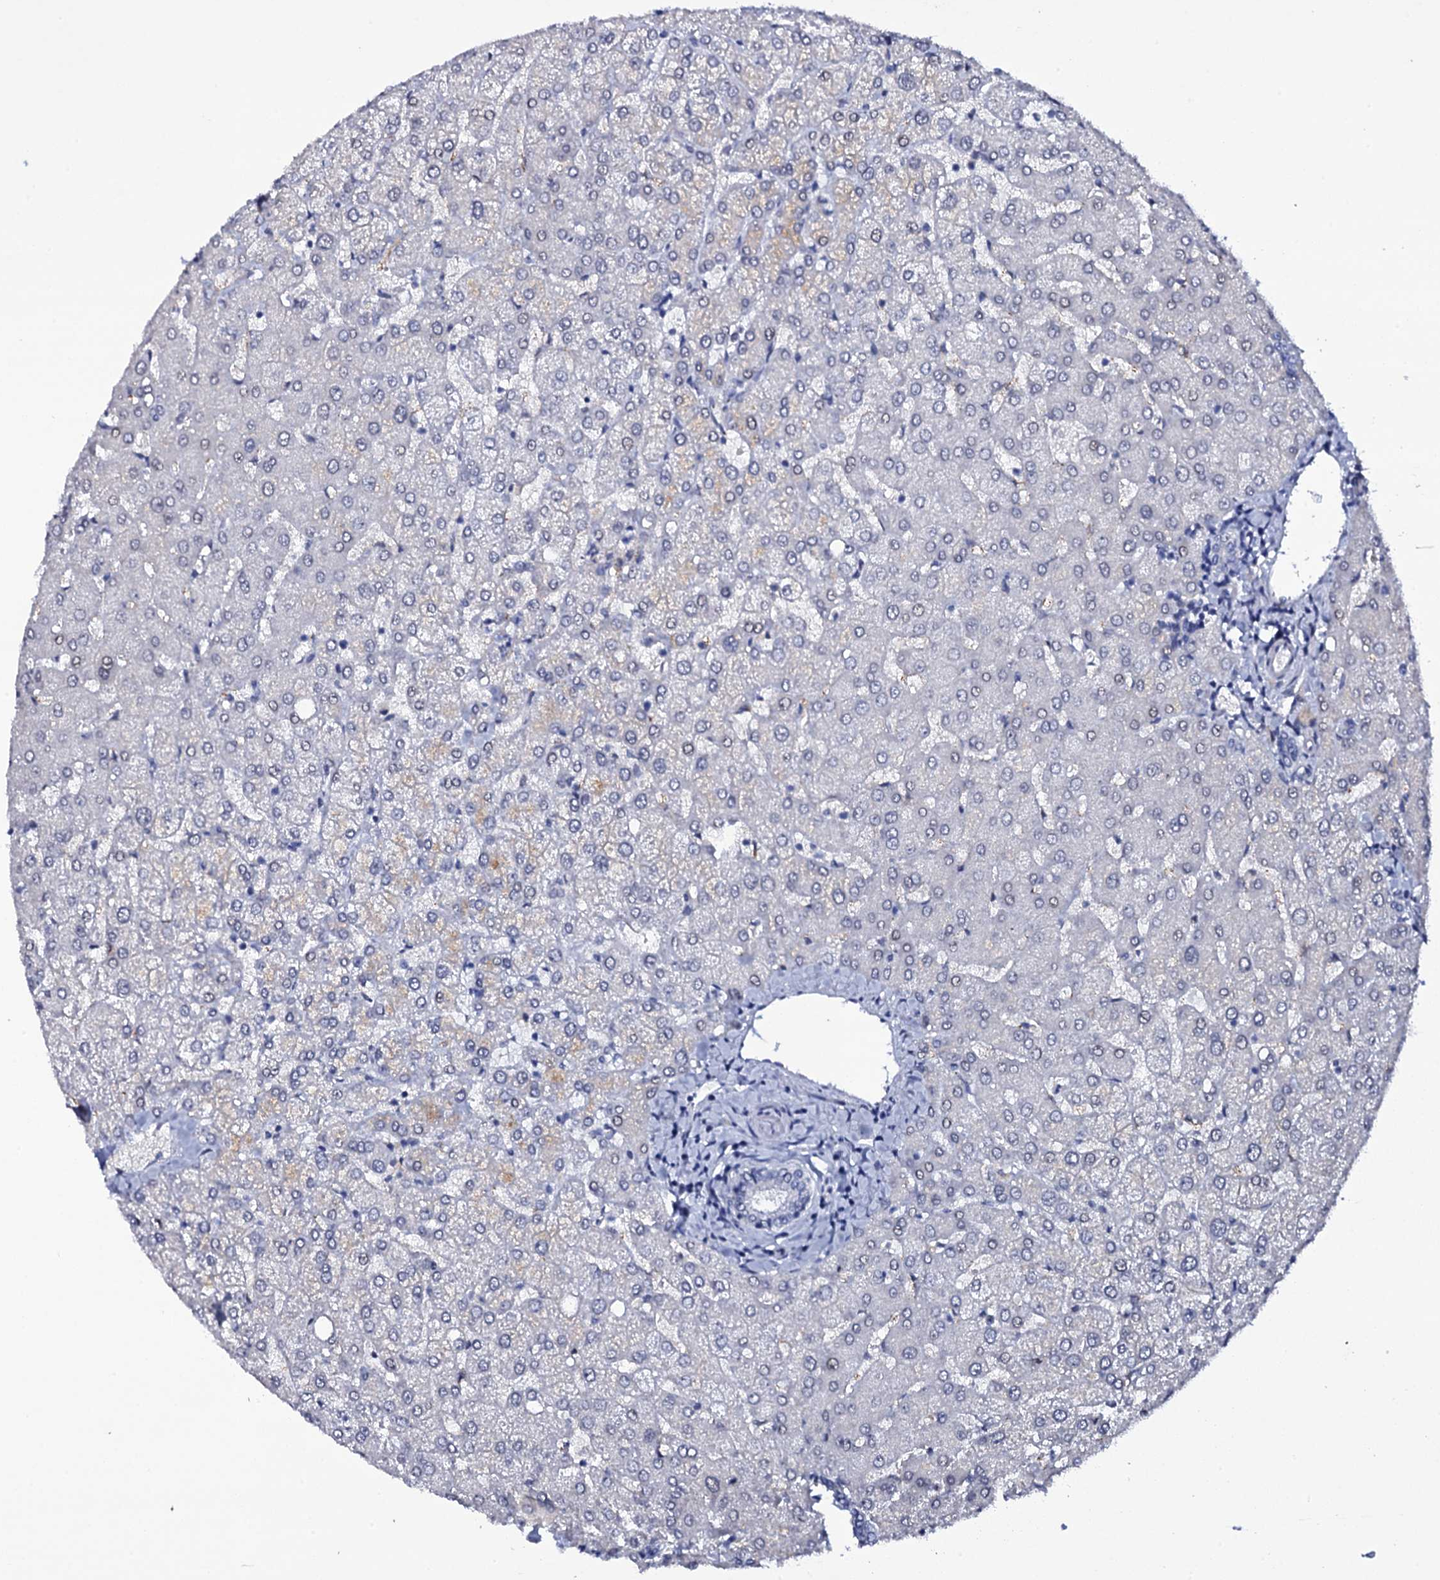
{"staining": {"intensity": "negative", "quantity": "none", "location": "none"}, "tissue": "liver", "cell_type": "Cholangiocytes", "image_type": "normal", "snomed": [{"axis": "morphology", "description": "Normal tissue, NOS"}, {"axis": "topography", "description": "Liver"}], "caption": "This is an immunohistochemistry (IHC) histopathology image of unremarkable human liver. There is no staining in cholangiocytes.", "gene": "GAREM1", "patient": {"sex": "female", "age": 54}}